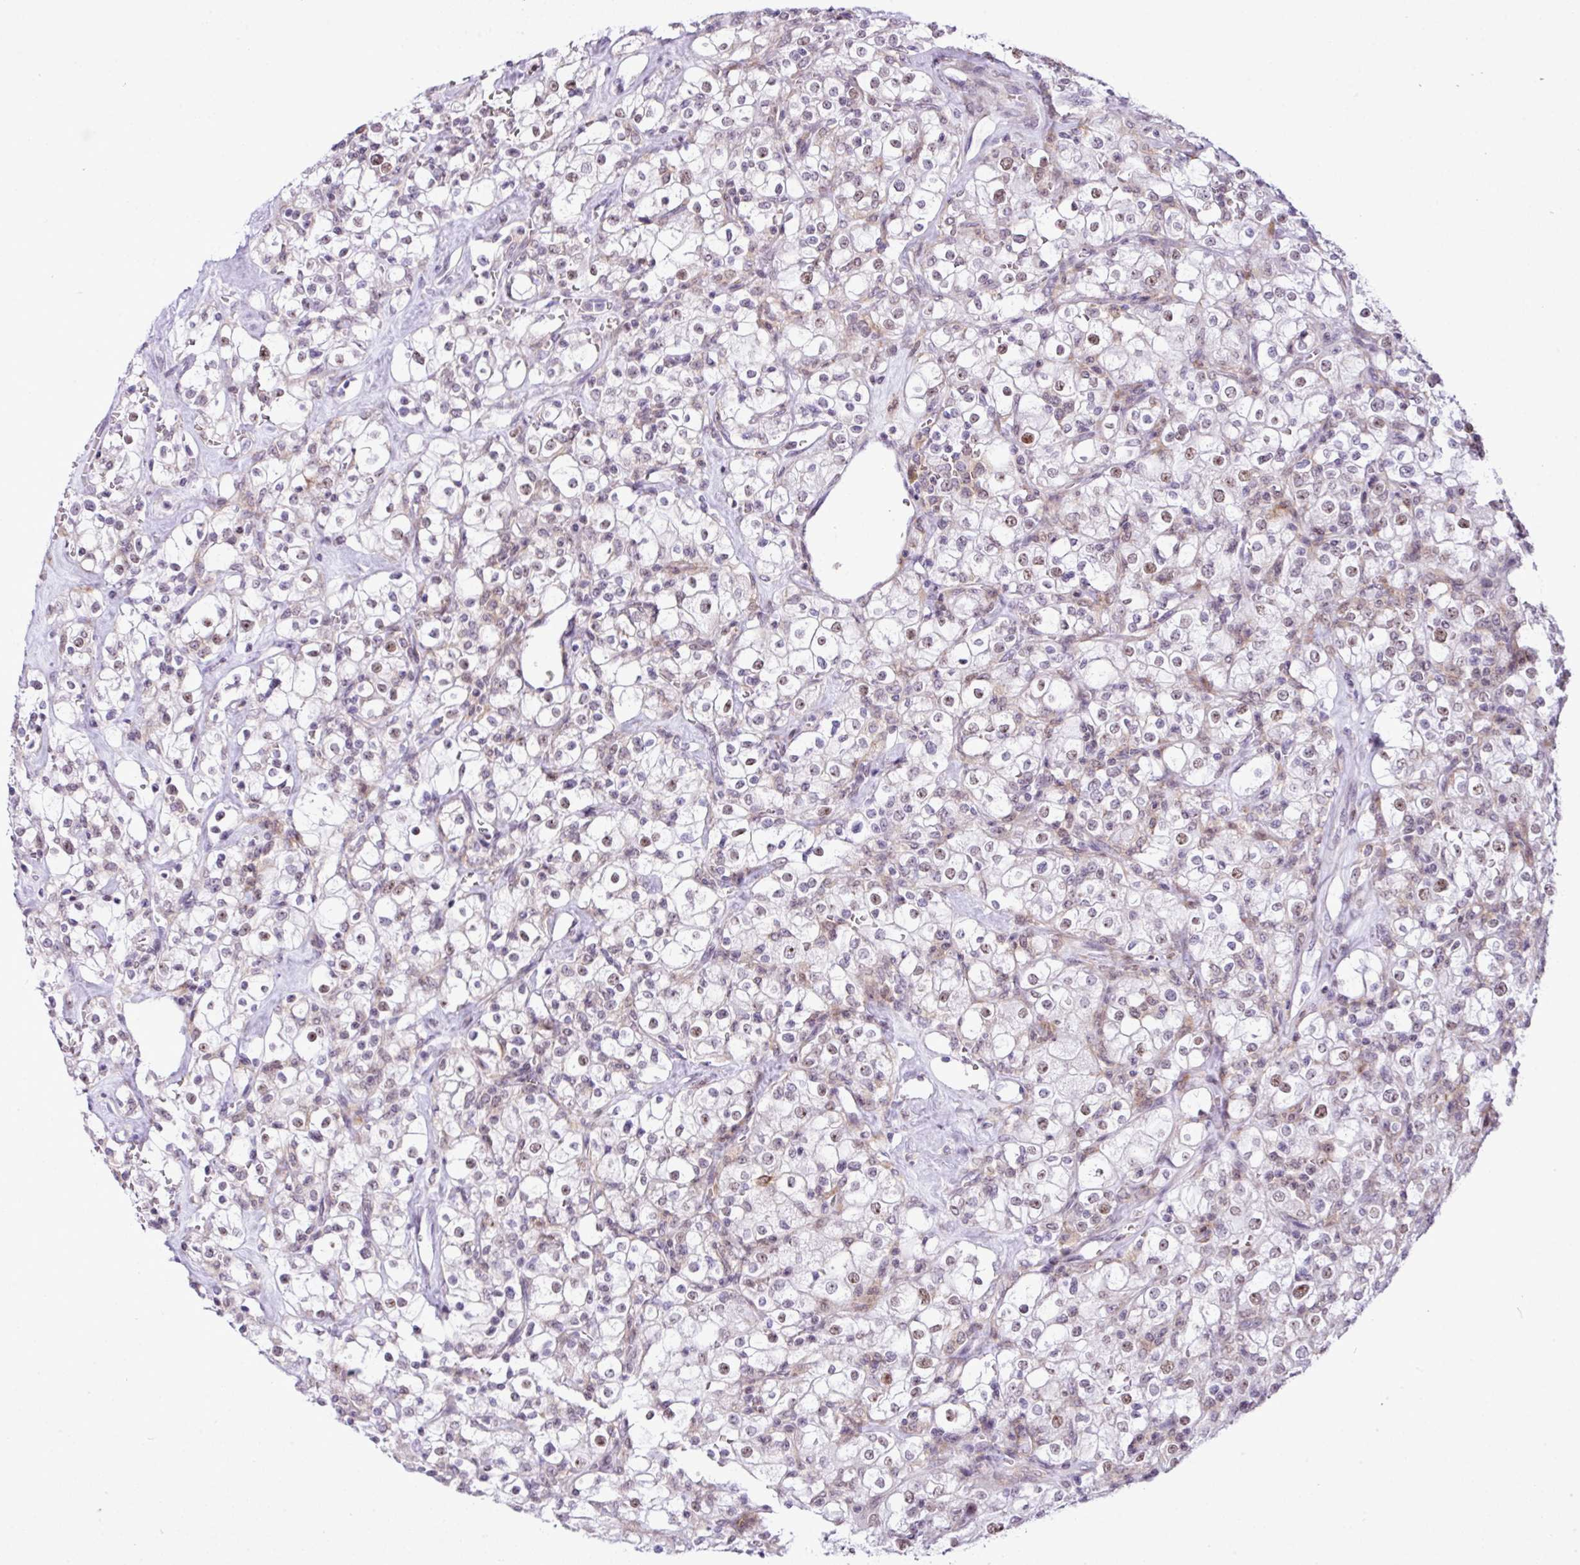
{"staining": {"intensity": "weak", "quantity": "25%-75%", "location": "nuclear"}, "tissue": "renal cancer", "cell_type": "Tumor cells", "image_type": "cancer", "snomed": [{"axis": "morphology", "description": "Adenocarcinoma, NOS"}, {"axis": "topography", "description": "Kidney"}], "caption": "The photomicrograph exhibits immunohistochemical staining of renal cancer. There is weak nuclear positivity is seen in about 25%-75% of tumor cells.", "gene": "CCDC137", "patient": {"sex": "female", "age": 74}}